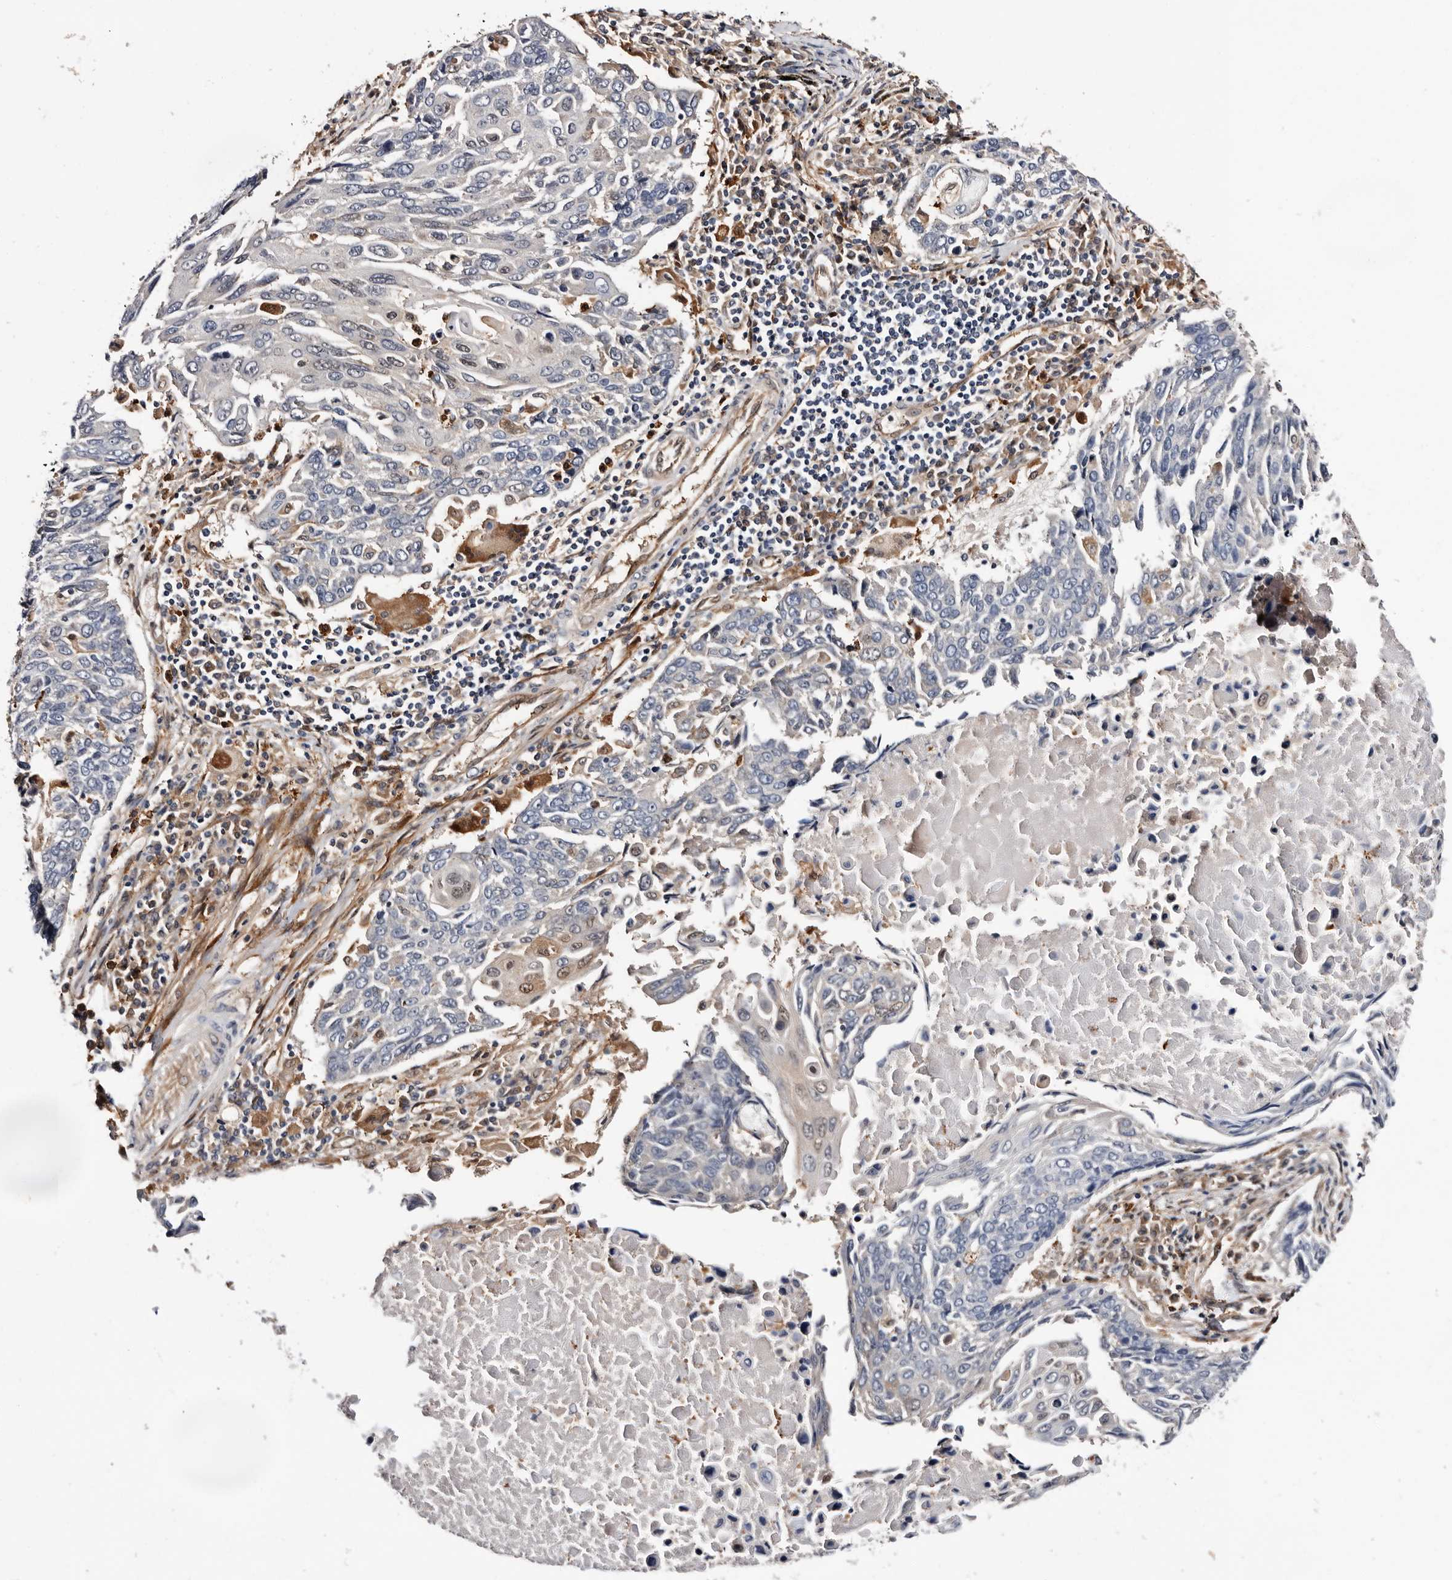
{"staining": {"intensity": "negative", "quantity": "none", "location": "none"}, "tissue": "lung cancer", "cell_type": "Tumor cells", "image_type": "cancer", "snomed": [{"axis": "morphology", "description": "Squamous cell carcinoma, NOS"}, {"axis": "topography", "description": "Lung"}], "caption": "Immunohistochemistry (IHC) of human lung squamous cell carcinoma shows no staining in tumor cells.", "gene": "TP53I3", "patient": {"sex": "male", "age": 66}}